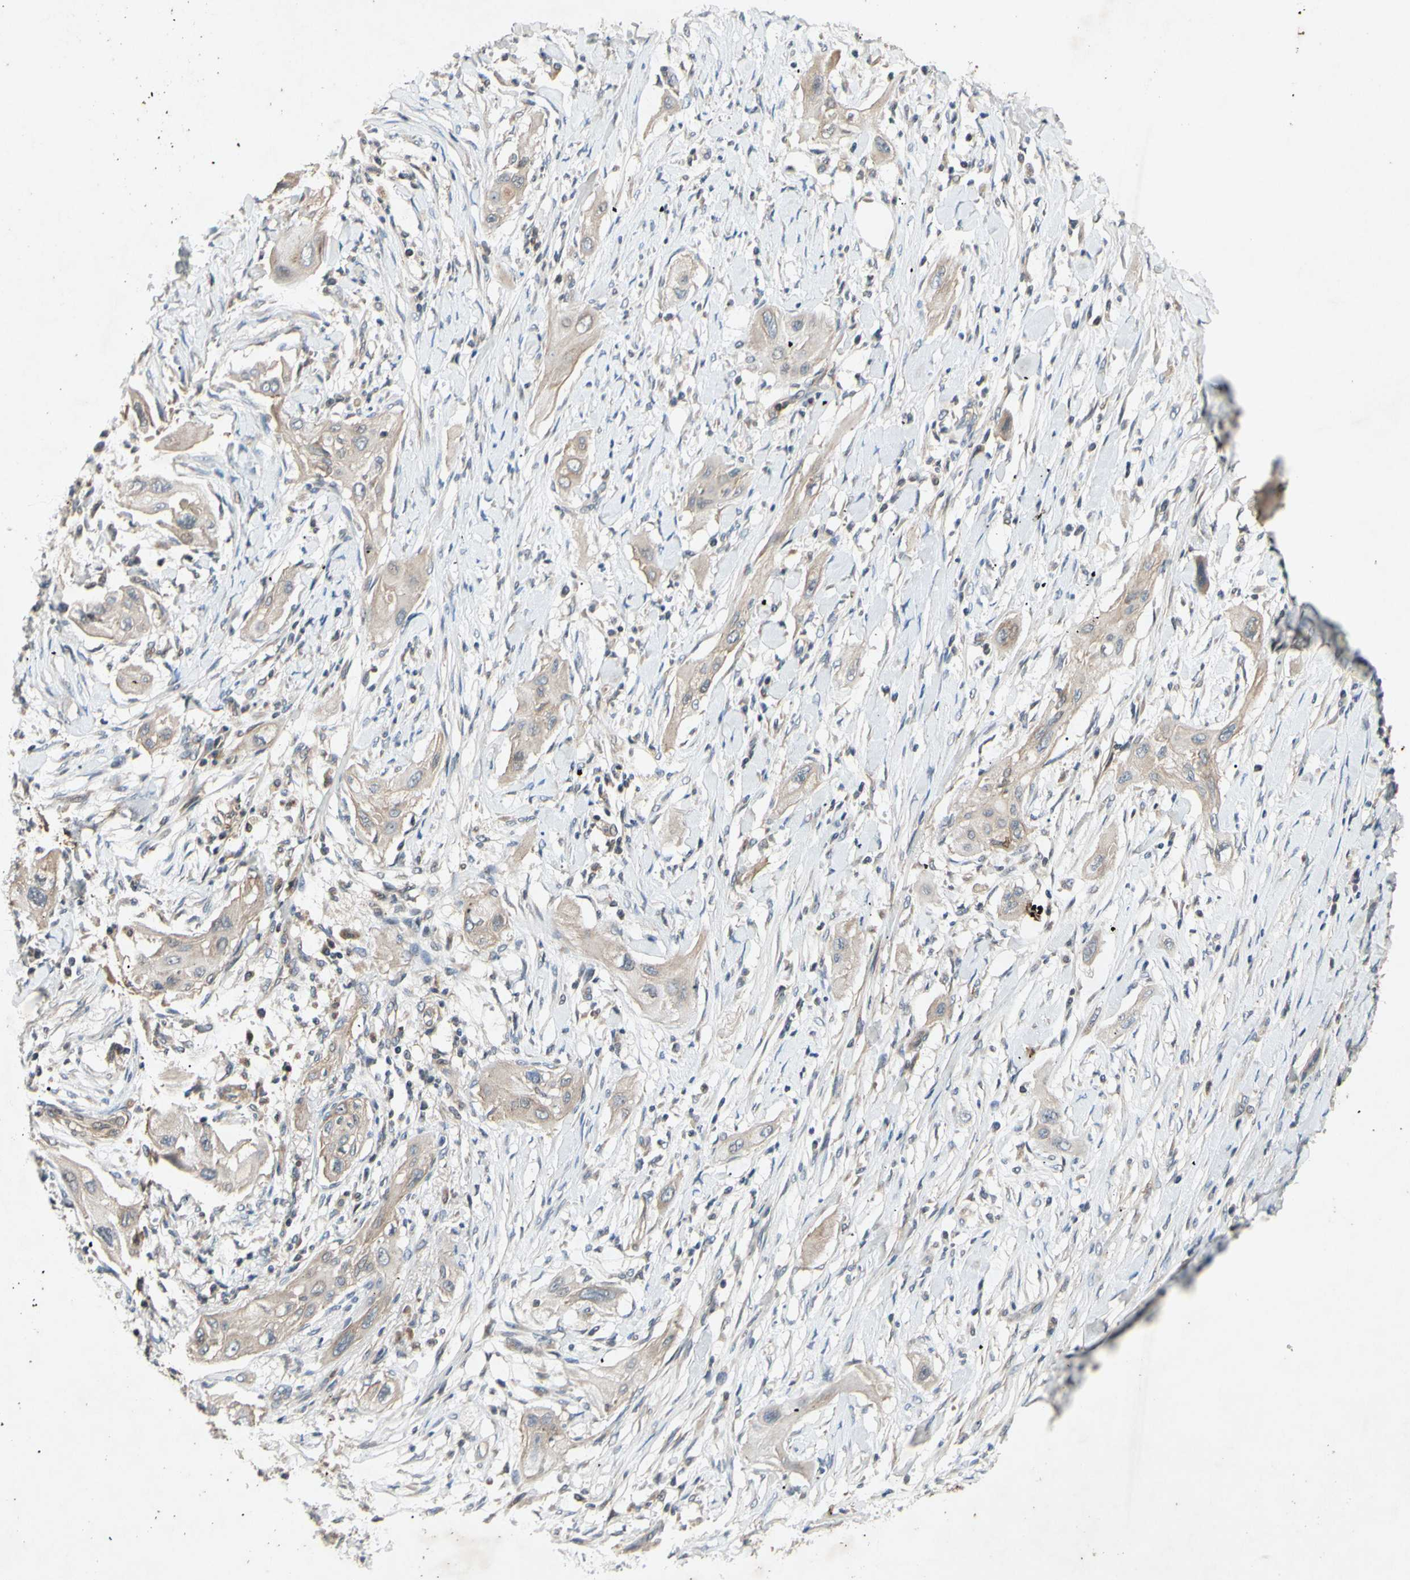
{"staining": {"intensity": "weak", "quantity": ">75%", "location": "cytoplasmic/membranous"}, "tissue": "lung cancer", "cell_type": "Tumor cells", "image_type": "cancer", "snomed": [{"axis": "morphology", "description": "Squamous cell carcinoma, NOS"}, {"axis": "topography", "description": "Lung"}], "caption": "Protein staining of lung cancer (squamous cell carcinoma) tissue shows weak cytoplasmic/membranous expression in about >75% of tumor cells.", "gene": "PARD6A", "patient": {"sex": "female", "age": 47}}